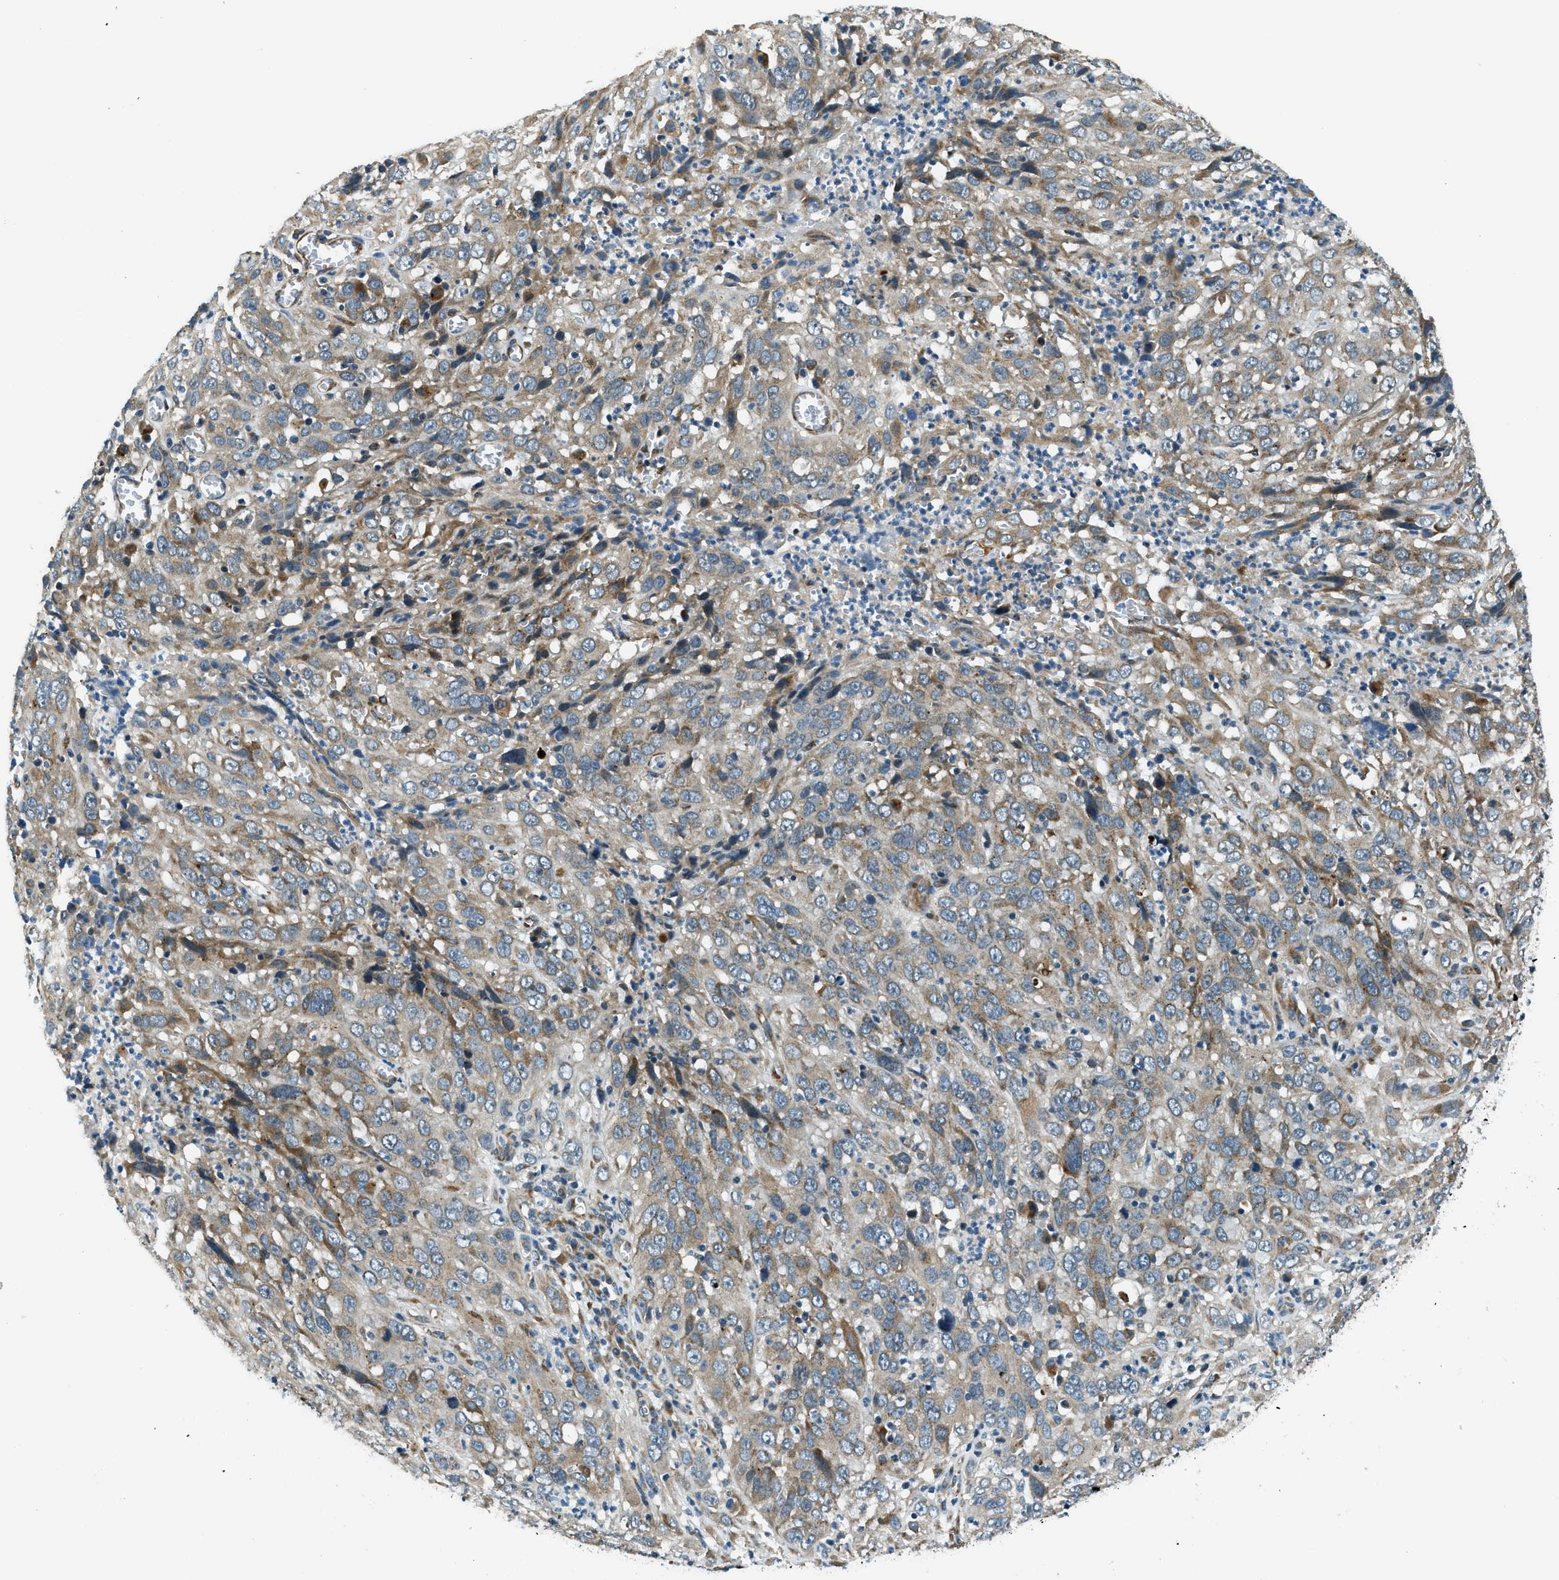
{"staining": {"intensity": "moderate", "quantity": "<25%", "location": "cytoplasmic/membranous"}, "tissue": "cervical cancer", "cell_type": "Tumor cells", "image_type": "cancer", "snomed": [{"axis": "morphology", "description": "Squamous cell carcinoma, NOS"}, {"axis": "topography", "description": "Cervix"}], "caption": "The micrograph shows a brown stain indicating the presence of a protein in the cytoplasmic/membranous of tumor cells in cervical cancer. Immunohistochemistry (ihc) stains the protein of interest in brown and the nuclei are stained blue.", "gene": "GINM1", "patient": {"sex": "female", "age": 32}}